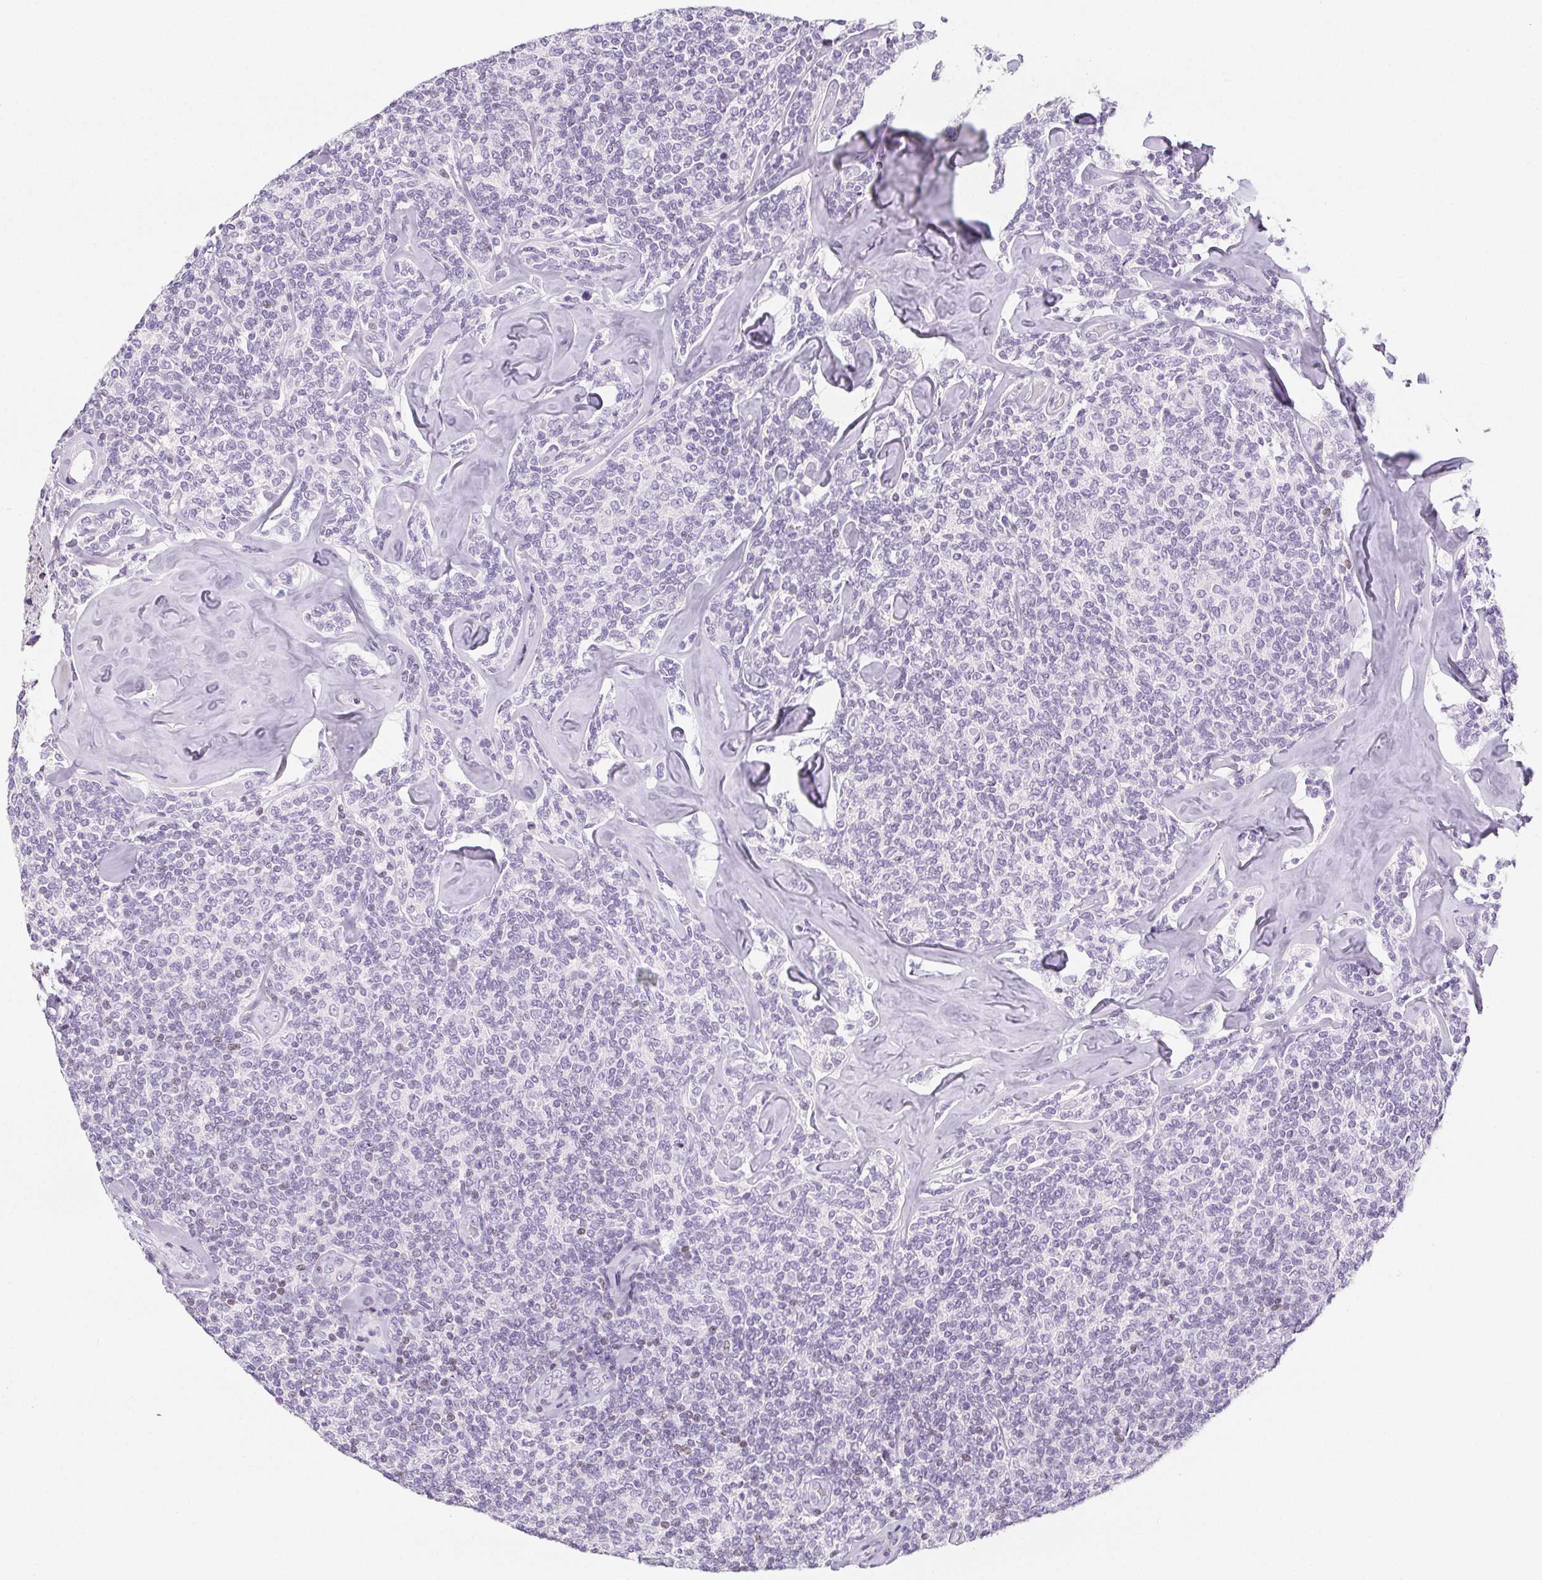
{"staining": {"intensity": "negative", "quantity": "none", "location": "none"}, "tissue": "lymphoma", "cell_type": "Tumor cells", "image_type": "cancer", "snomed": [{"axis": "morphology", "description": "Malignant lymphoma, non-Hodgkin's type, Low grade"}, {"axis": "topography", "description": "Lymph node"}], "caption": "This is an immunohistochemistry photomicrograph of low-grade malignant lymphoma, non-Hodgkin's type. There is no expression in tumor cells.", "gene": "BEND2", "patient": {"sex": "female", "age": 56}}